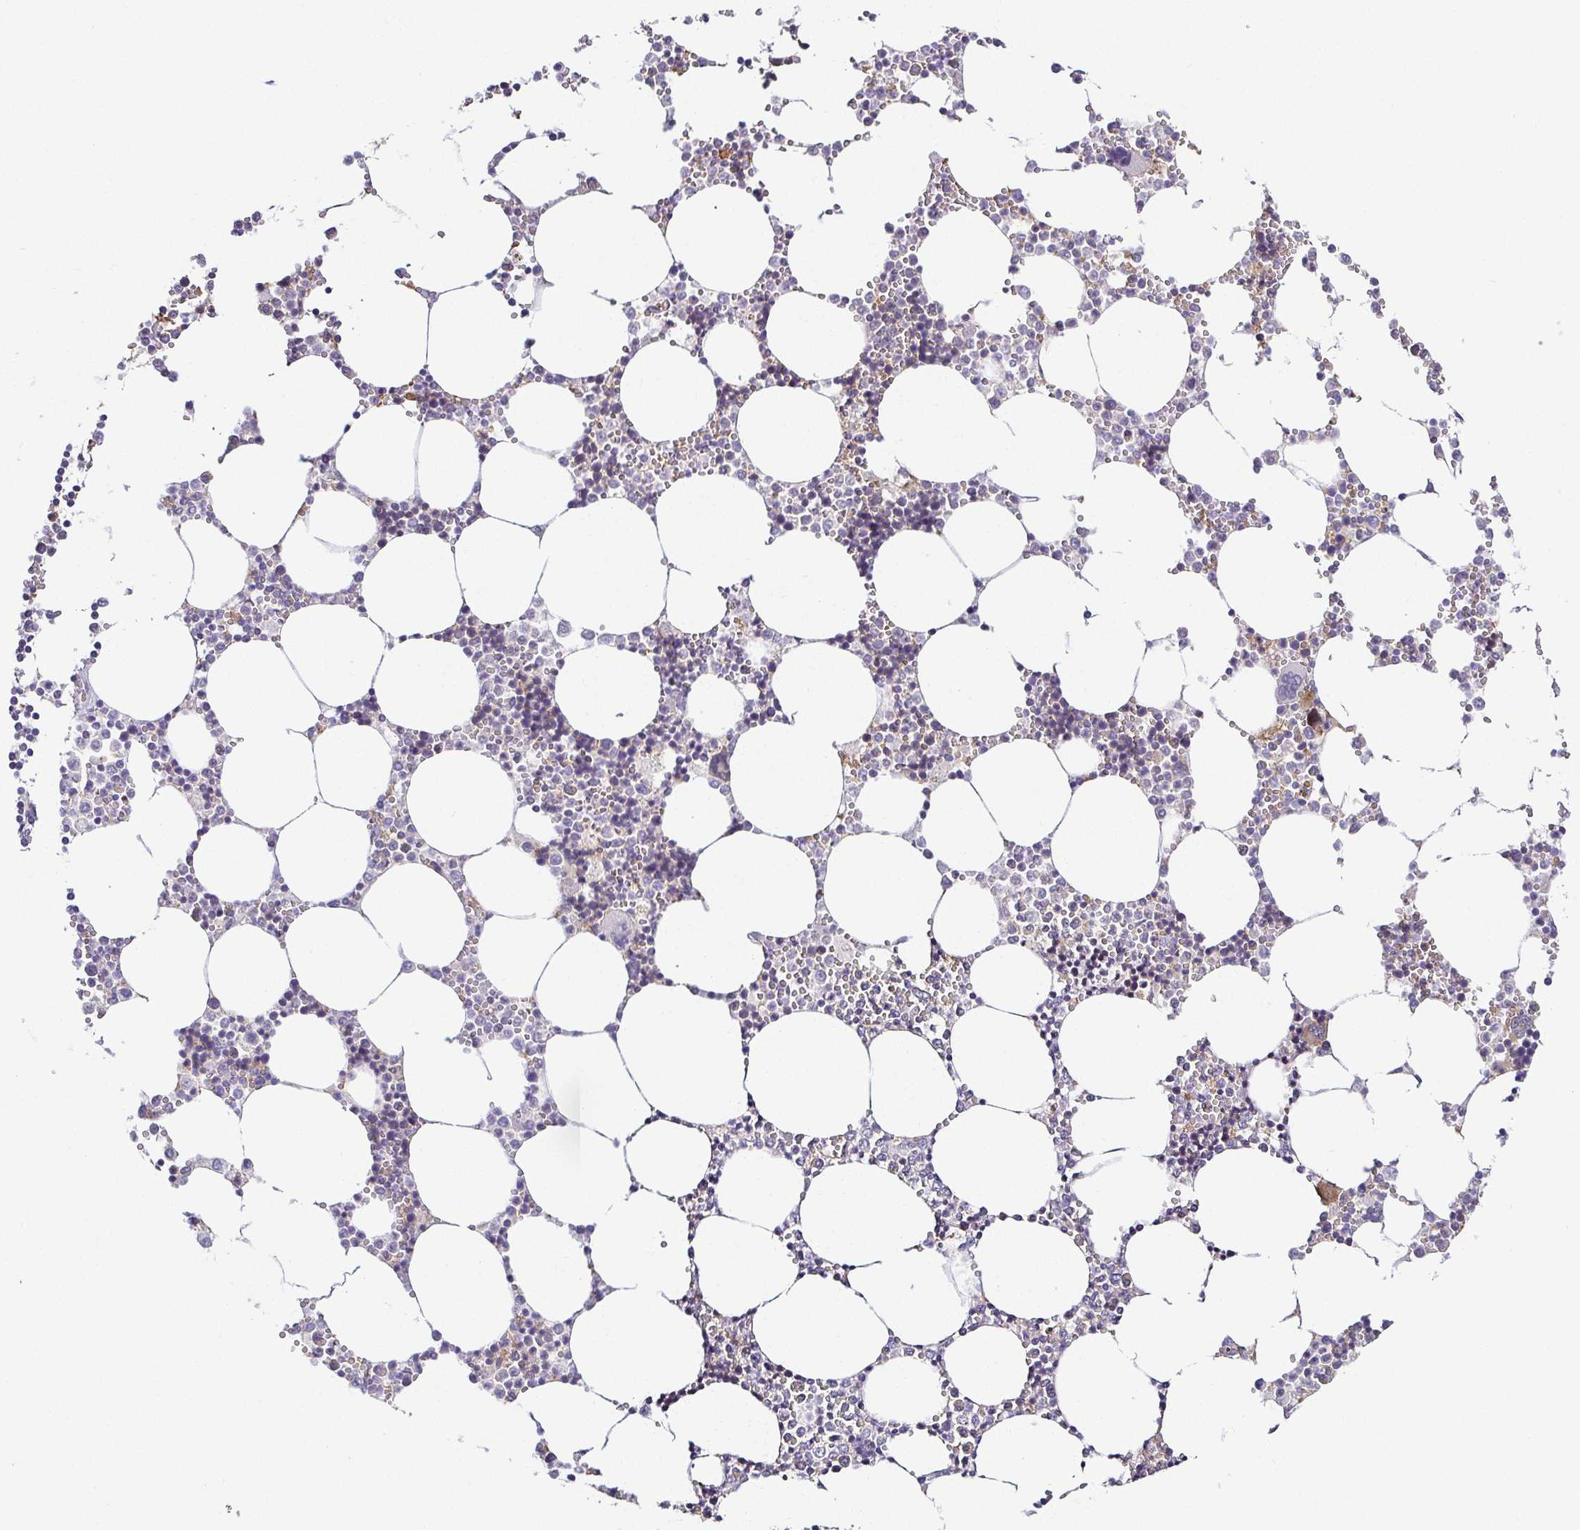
{"staining": {"intensity": "weak", "quantity": "<25%", "location": "cytoplasmic/membranous"}, "tissue": "bone marrow", "cell_type": "Hematopoietic cells", "image_type": "normal", "snomed": [{"axis": "morphology", "description": "Normal tissue, NOS"}, {"axis": "topography", "description": "Bone marrow"}], "caption": "IHC of unremarkable human bone marrow demonstrates no expression in hematopoietic cells. (Stains: DAB immunohistochemistry with hematoxylin counter stain, Microscopy: brightfield microscopy at high magnification).", "gene": "FAM162B", "patient": {"sex": "male", "age": 54}}